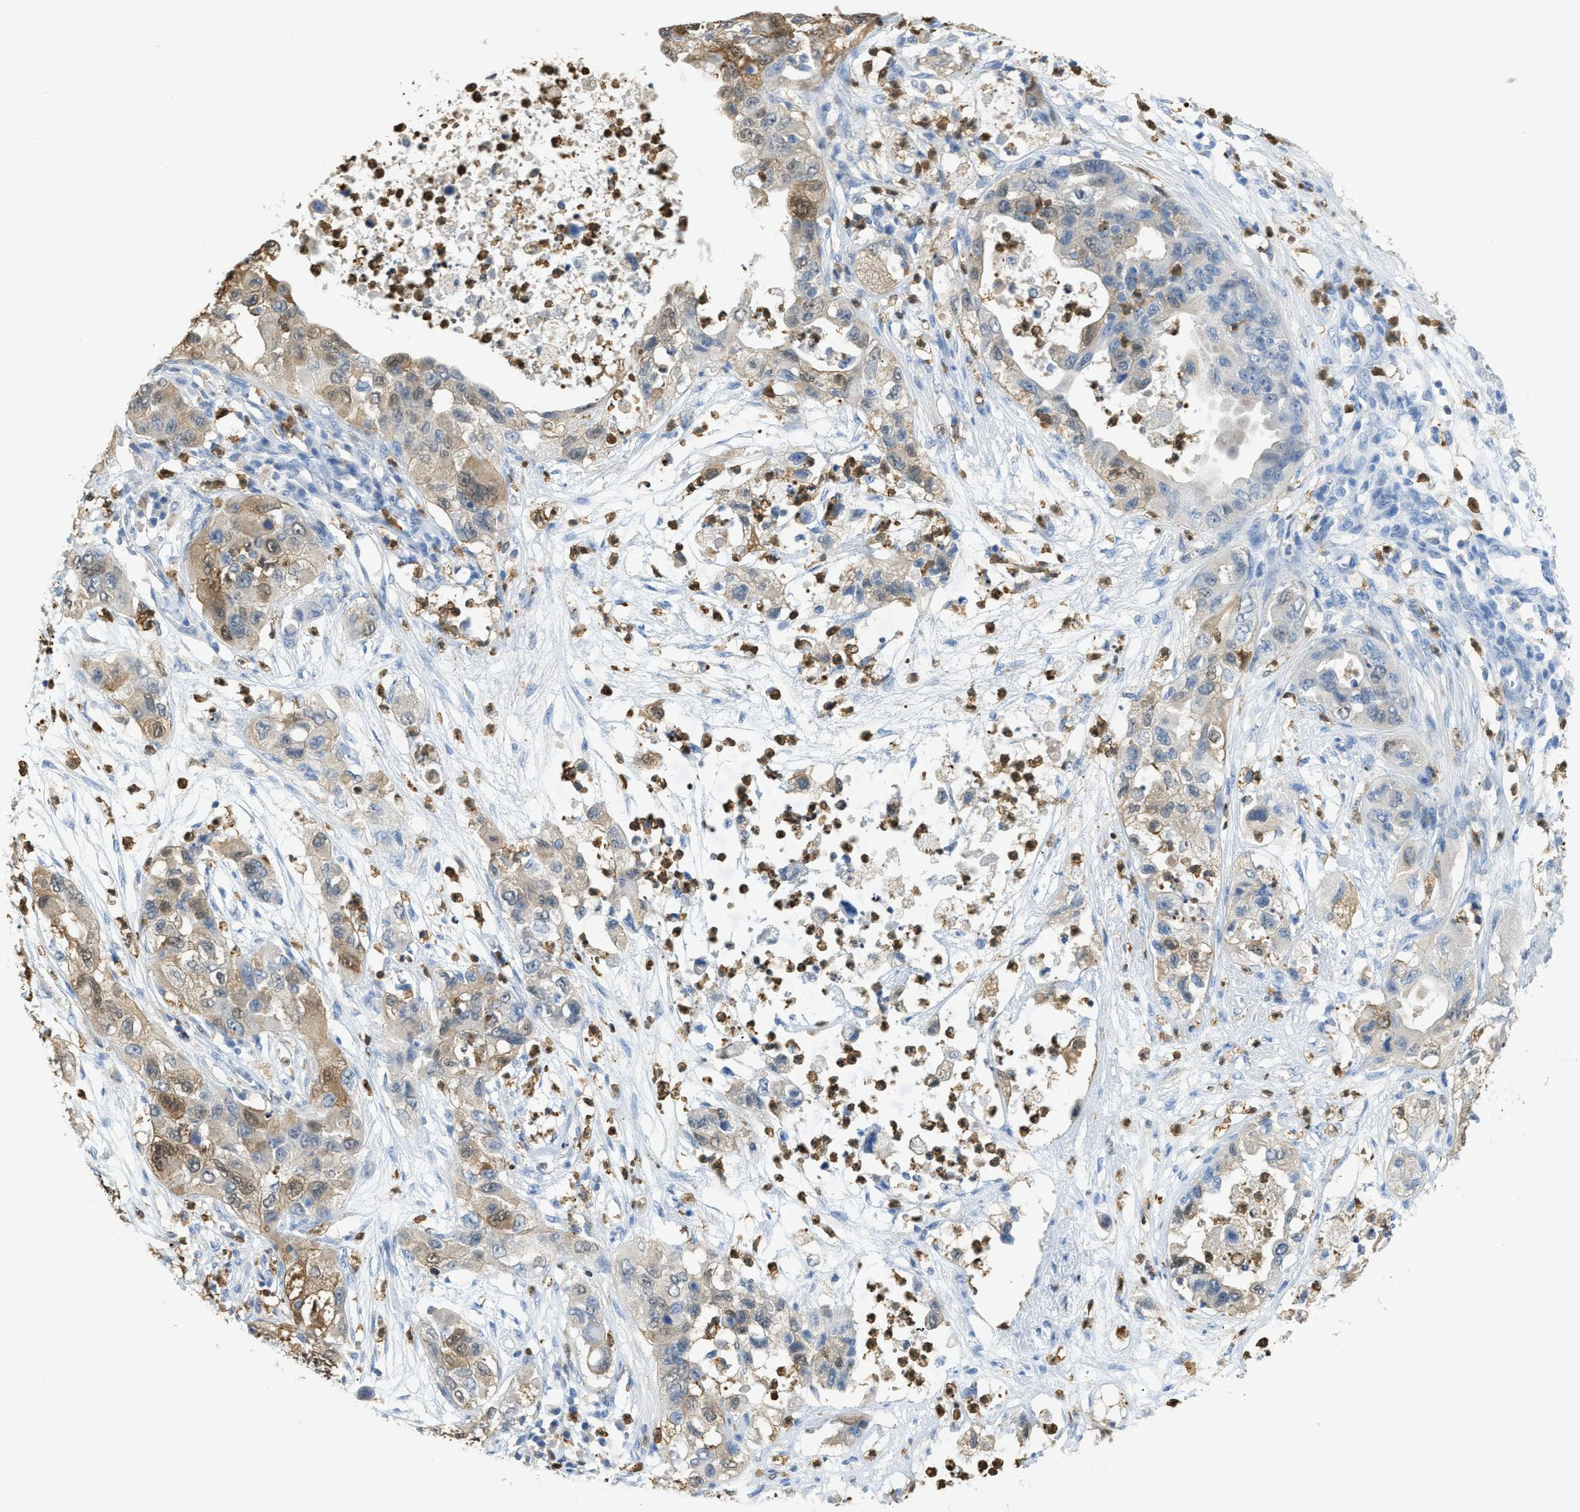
{"staining": {"intensity": "moderate", "quantity": "25%-75%", "location": "cytoplasmic/membranous"}, "tissue": "pancreatic cancer", "cell_type": "Tumor cells", "image_type": "cancer", "snomed": [{"axis": "morphology", "description": "Adenocarcinoma, NOS"}, {"axis": "topography", "description": "Pancreas"}], "caption": "Pancreatic cancer (adenocarcinoma) stained for a protein demonstrates moderate cytoplasmic/membranous positivity in tumor cells. The staining is performed using DAB brown chromogen to label protein expression. The nuclei are counter-stained blue using hematoxylin.", "gene": "SERPINB1", "patient": {"sex": "female", "age": 78}}